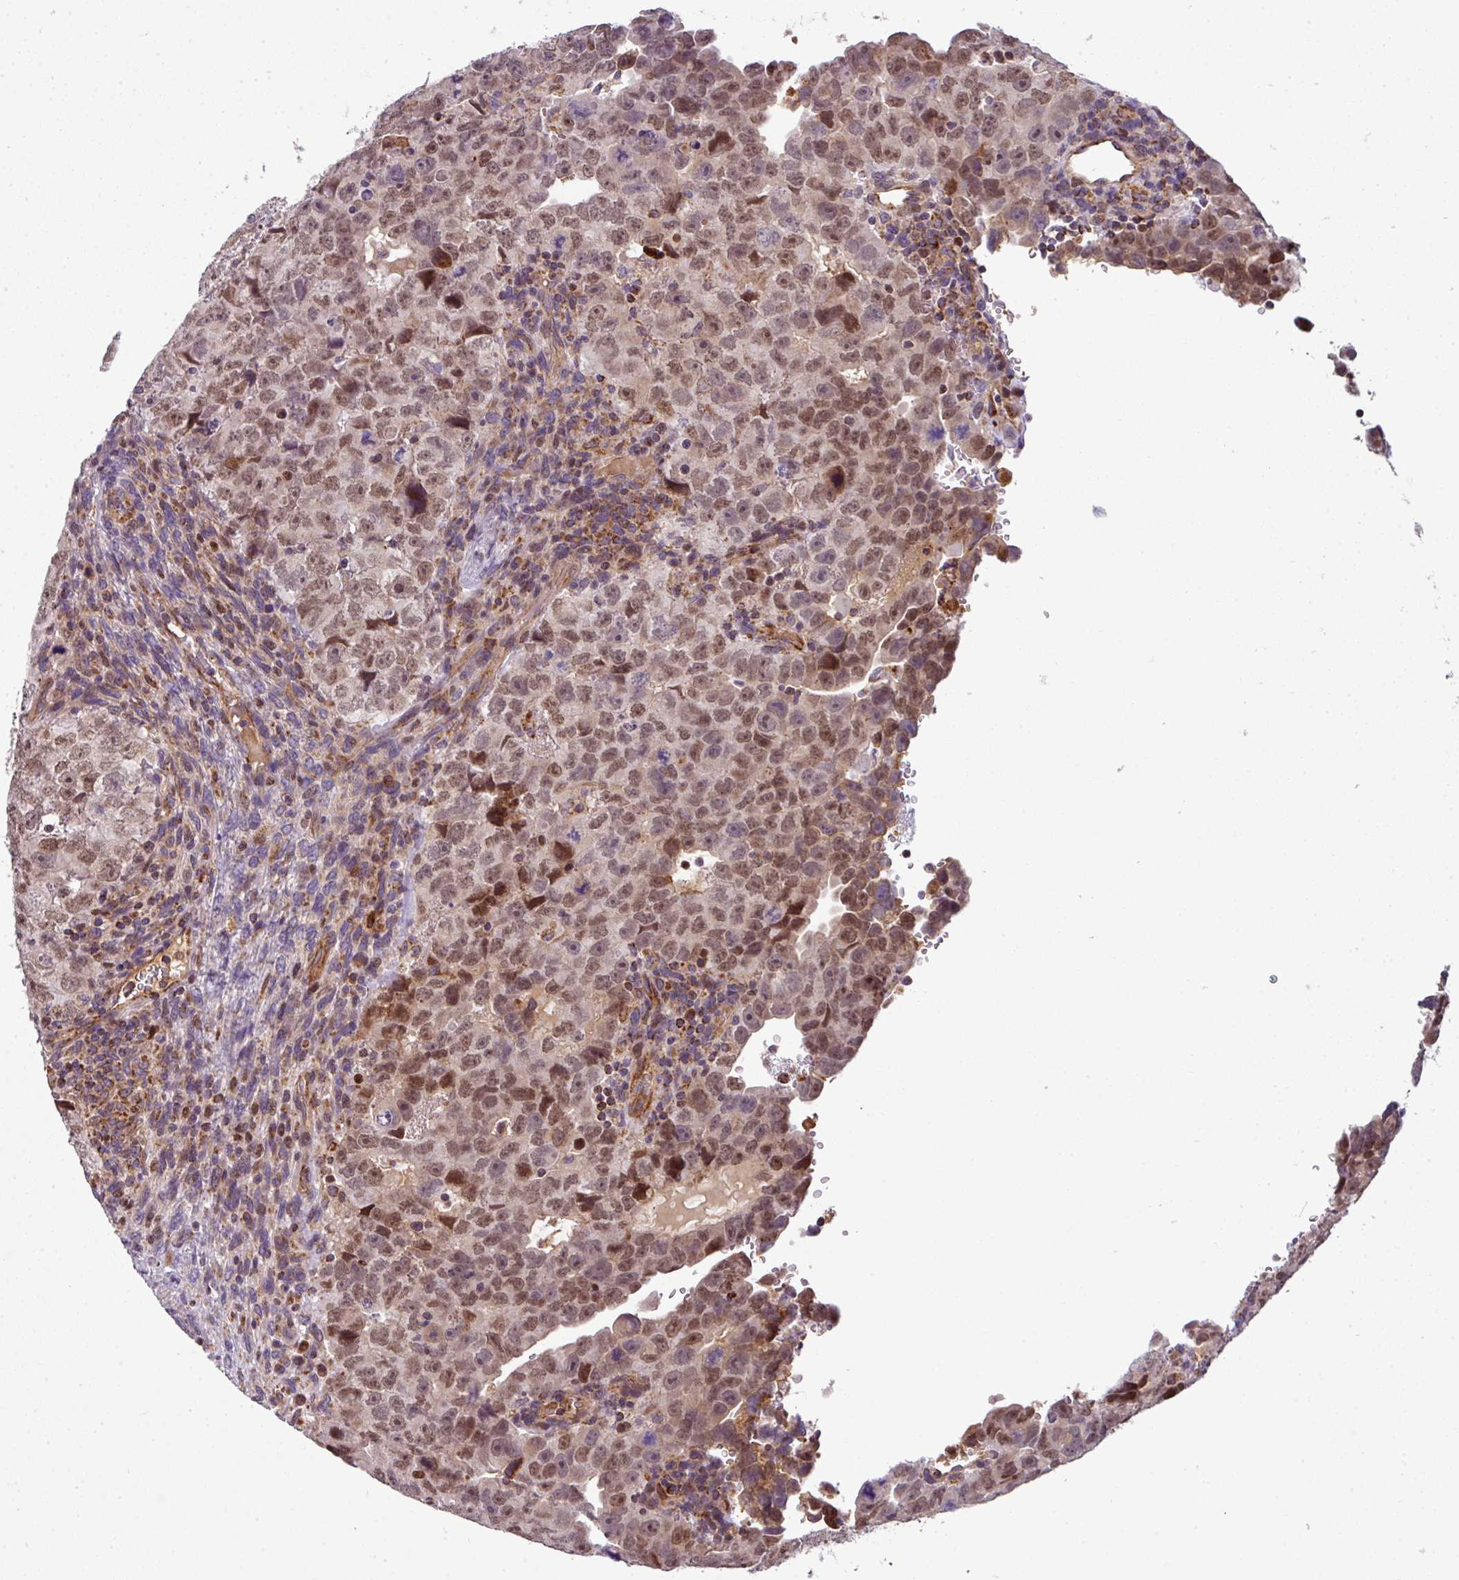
{"staining": {"intensity": "moderate", "quantity": ">75%", "location": "nuclear"}, "tissue": "testis cancer", "cell_type": "Tumor cells", "image_type": "cancer", "snomed": [{"axis": "morphology", "description": "Carcinoma, Embryonal, NOS"}, {"axis": "topography", "description": "Testis"}], "caption": "A high-resolution histopathology image shows immunohistochemistry staining of testis cancer (embryonal carcinoma), which demonstrates moderate nuclear staining in approximately >75% of tumor cells.", "gene": "PRELID3B", "patient": {"sex": "male", "age": 24}}